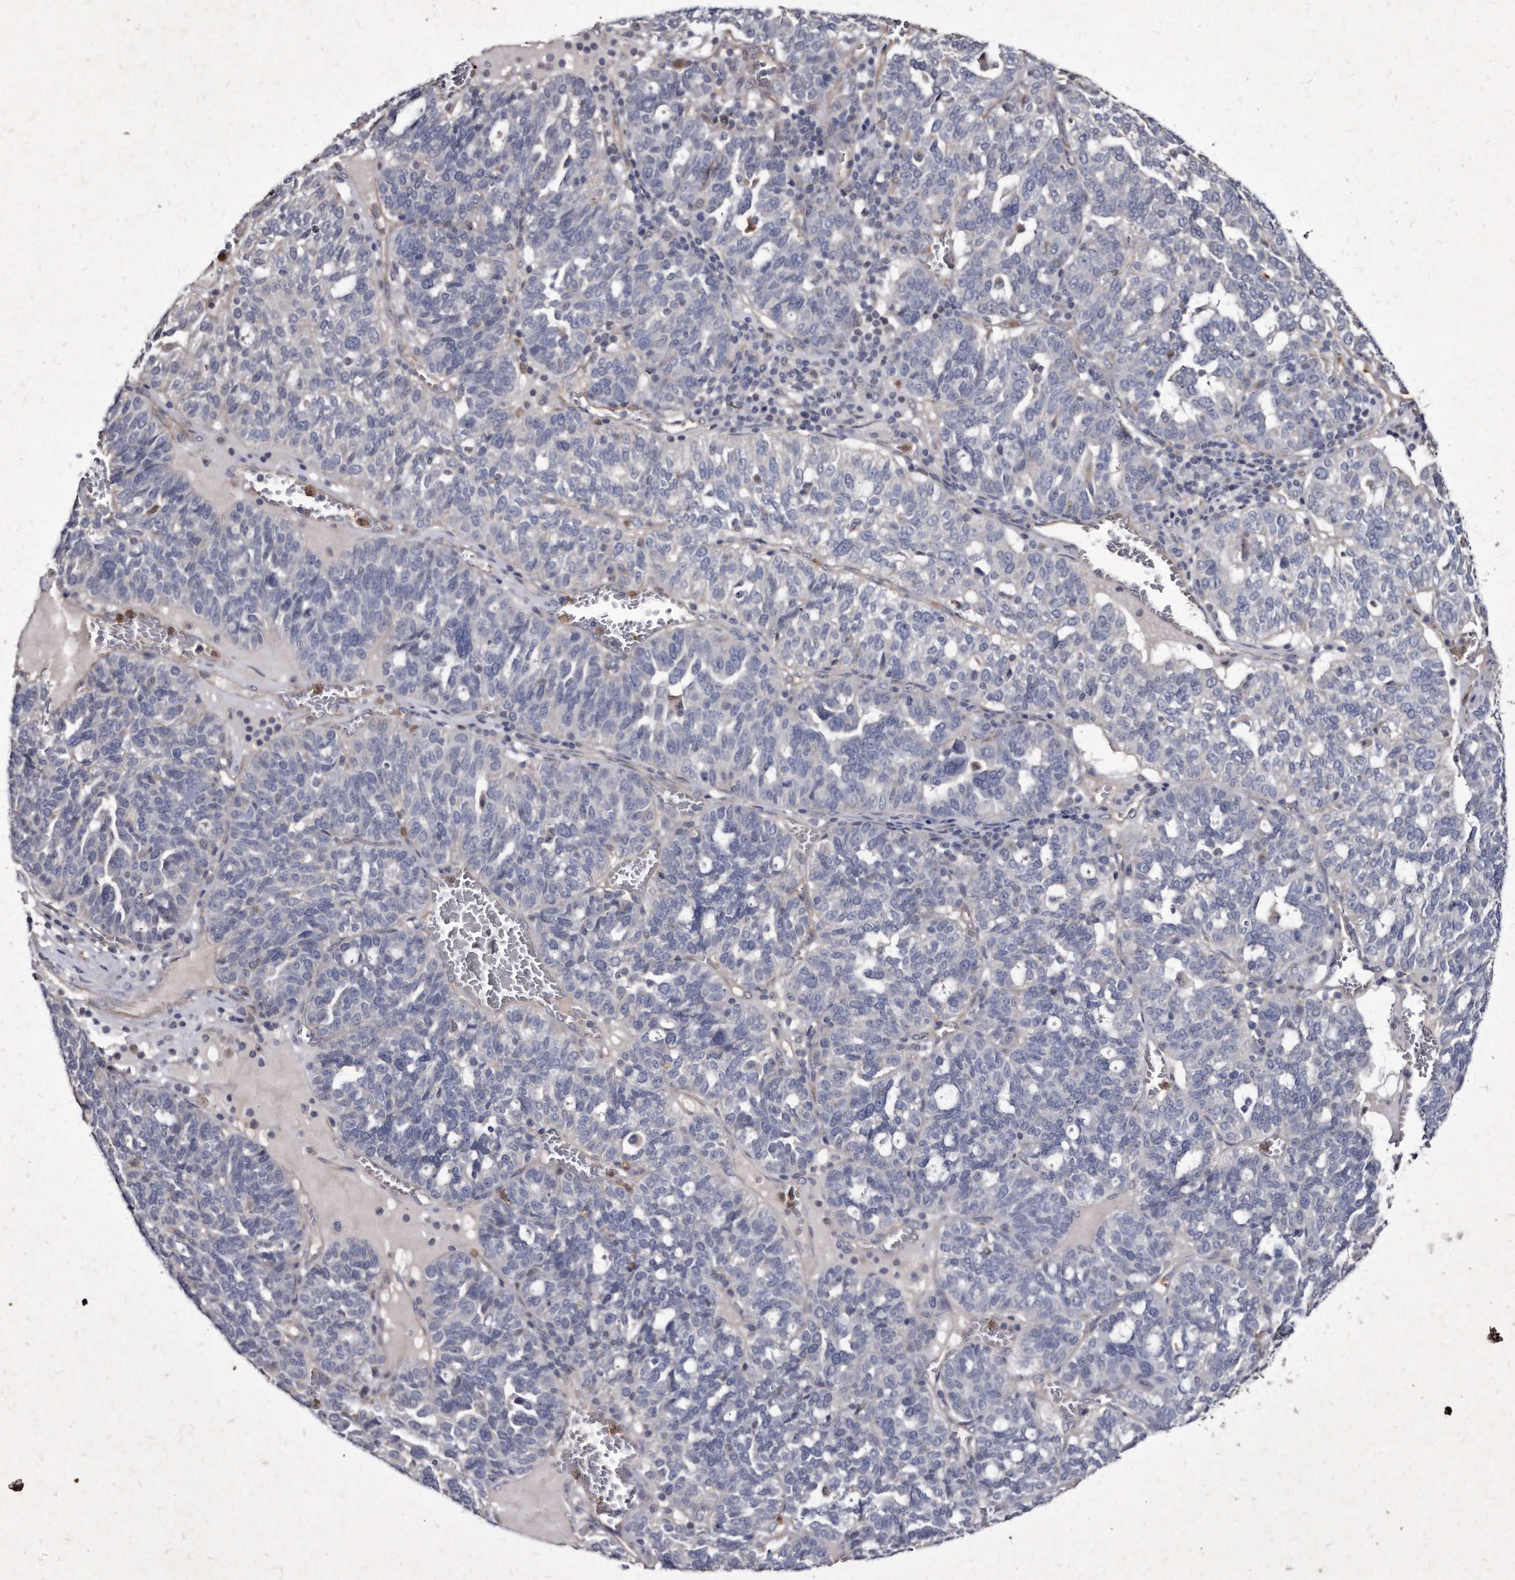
{"staining": {"intensity": "negative", "quantity": "none", "location": "none"}, "tissue": "ovarian cancer", "cell_type": "Tumor cells", "image_type": "cancer", "snomed": [{"axis": "morphology", "description": "Cystadenocarcinoma, serous, NOS"}, {"axis": "topography", "description": "Ovary"}], "caption": "A micrograph of human ovarian serous cystadenocarcinoma is negative for staining in tumor cells.", "gene": "KLHDC3", "patient": {"sex": "female", "age": 59}}